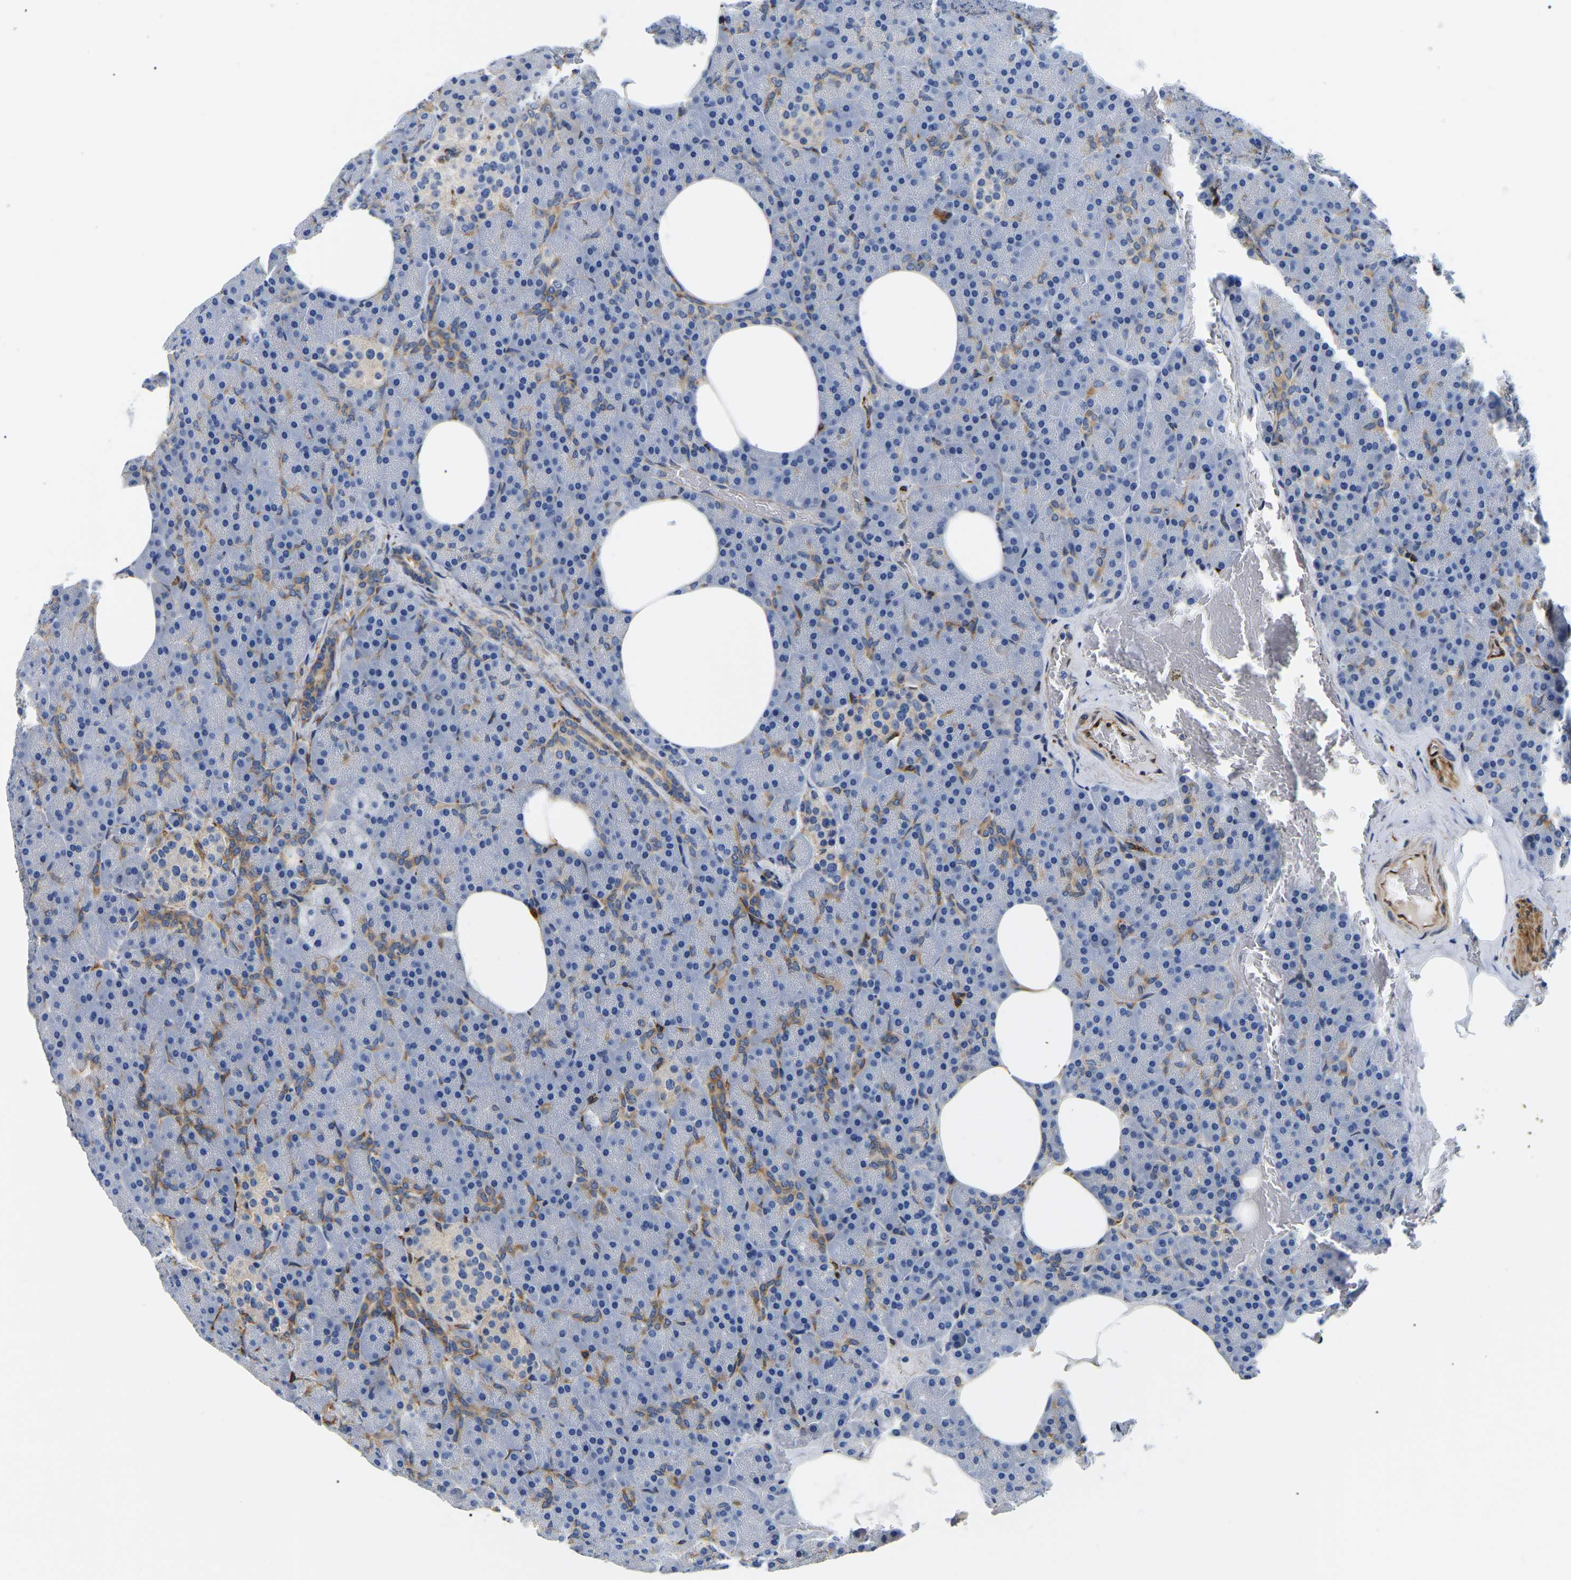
{"staining": {"intensity": "negative", "quantity": "none", "location": "none"}, "tissue": "pancreas", "cell_type": "Exocrine glandular cells", "image_type": "normal", "snomed": [{"axis": "morphology", "description": "Normal tissue, NOS"}, {"axis": "topography", "description": "Pancreas"}], "caption": "Immunohistochemical staining of normal pancreas shows no significant staining in exocrine glandular cells.", "gene": "DUSP8", "patient": {"sex": "female", "age": 35}}